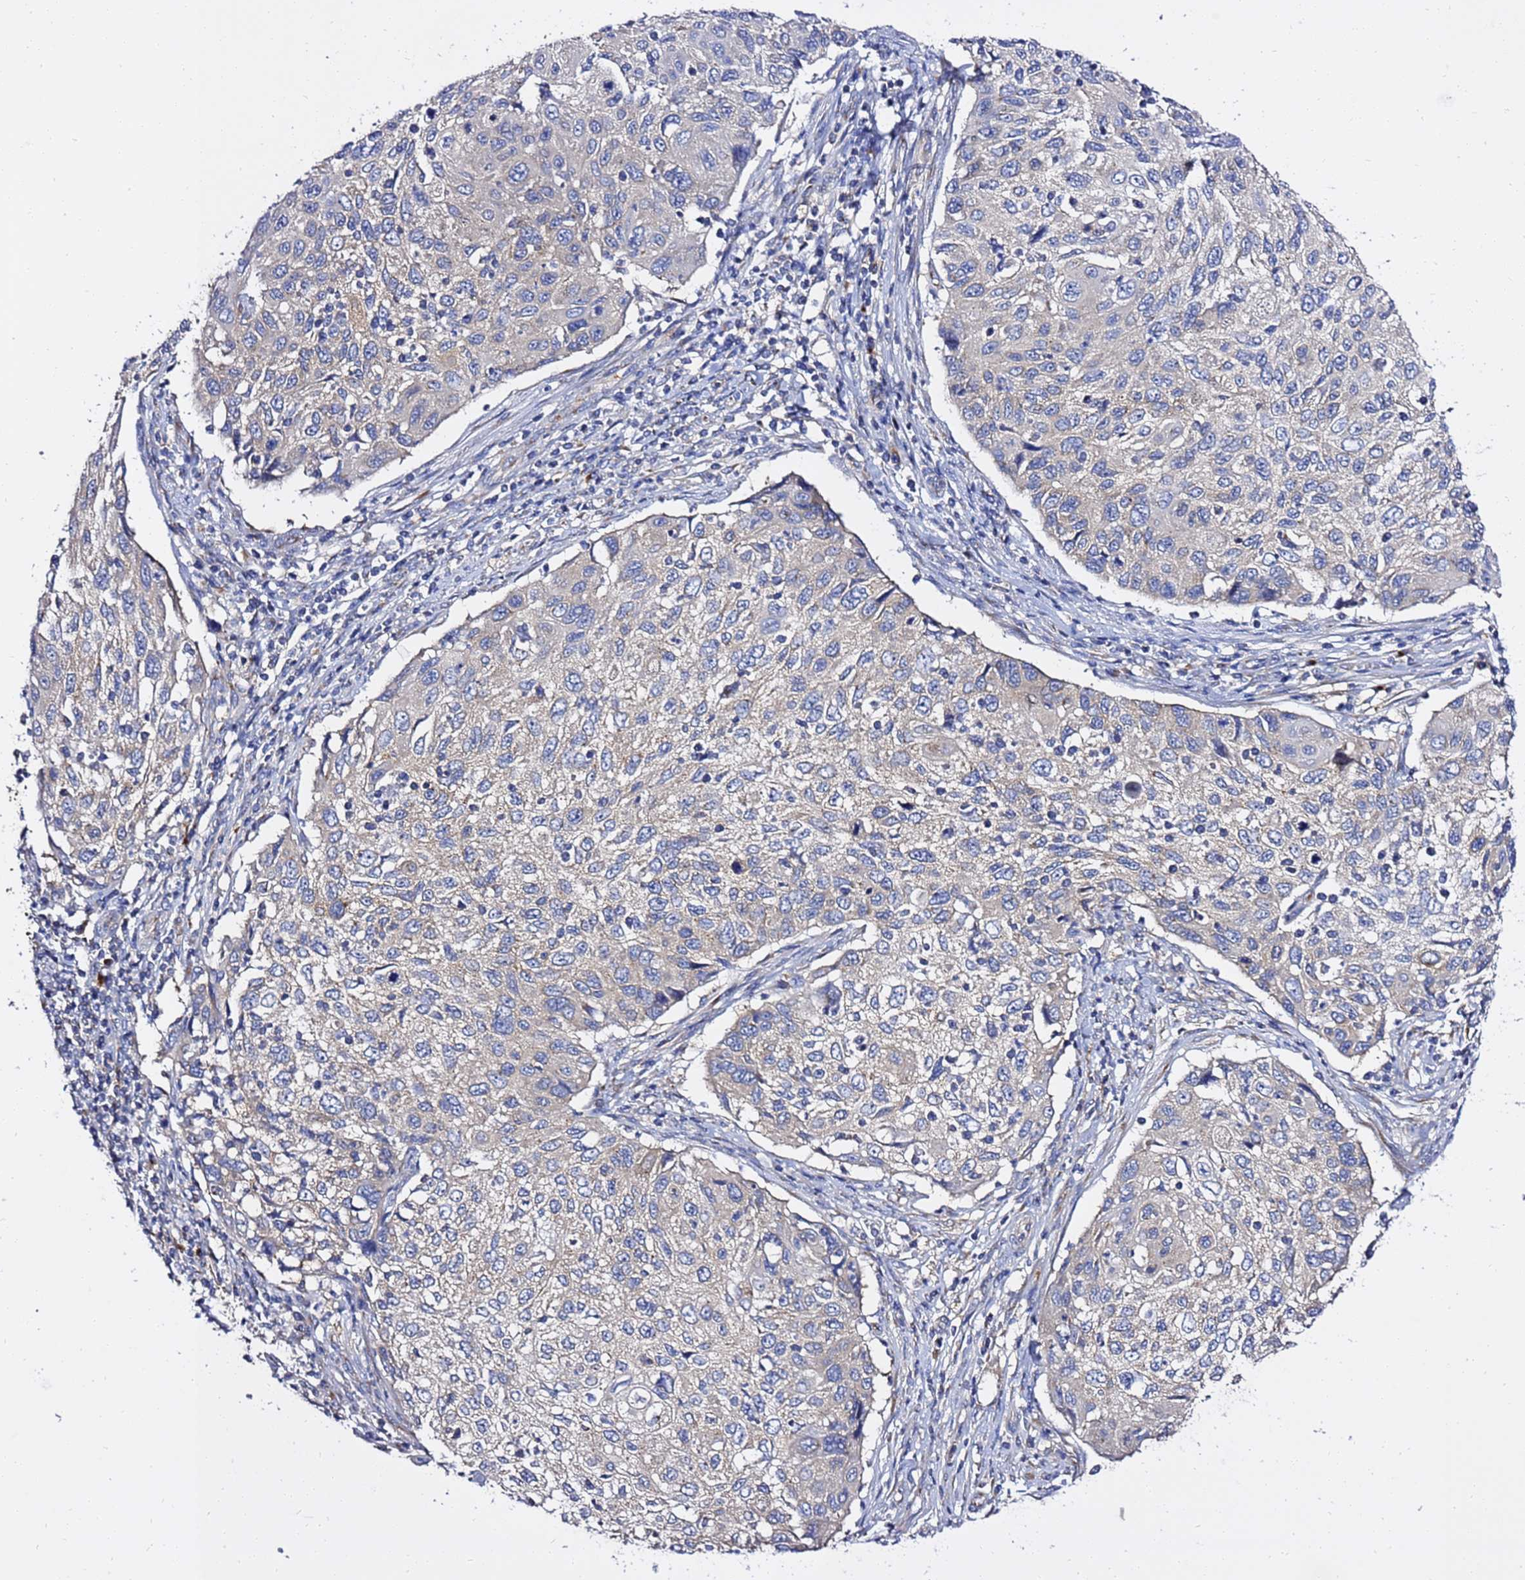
{"staining": {"intensity": "negative", "quantity": "none", "location": "none"}, "tissue": "cervical cancer", "cell_type": "Tumor cells", "image_type": "cancer", "snomed": [{"axis": "morphology", "description": "Squamous cell carcinoma, NOS"}, {"axis": "topography", "description": "Cervix"}], "caption": "Protein analysis of squamous cell carcinoma (cervical) exhibits no significant staining in tumor cells.", "gene": "ANAPC1", "patient": {"sex": "female", "age": 70}}